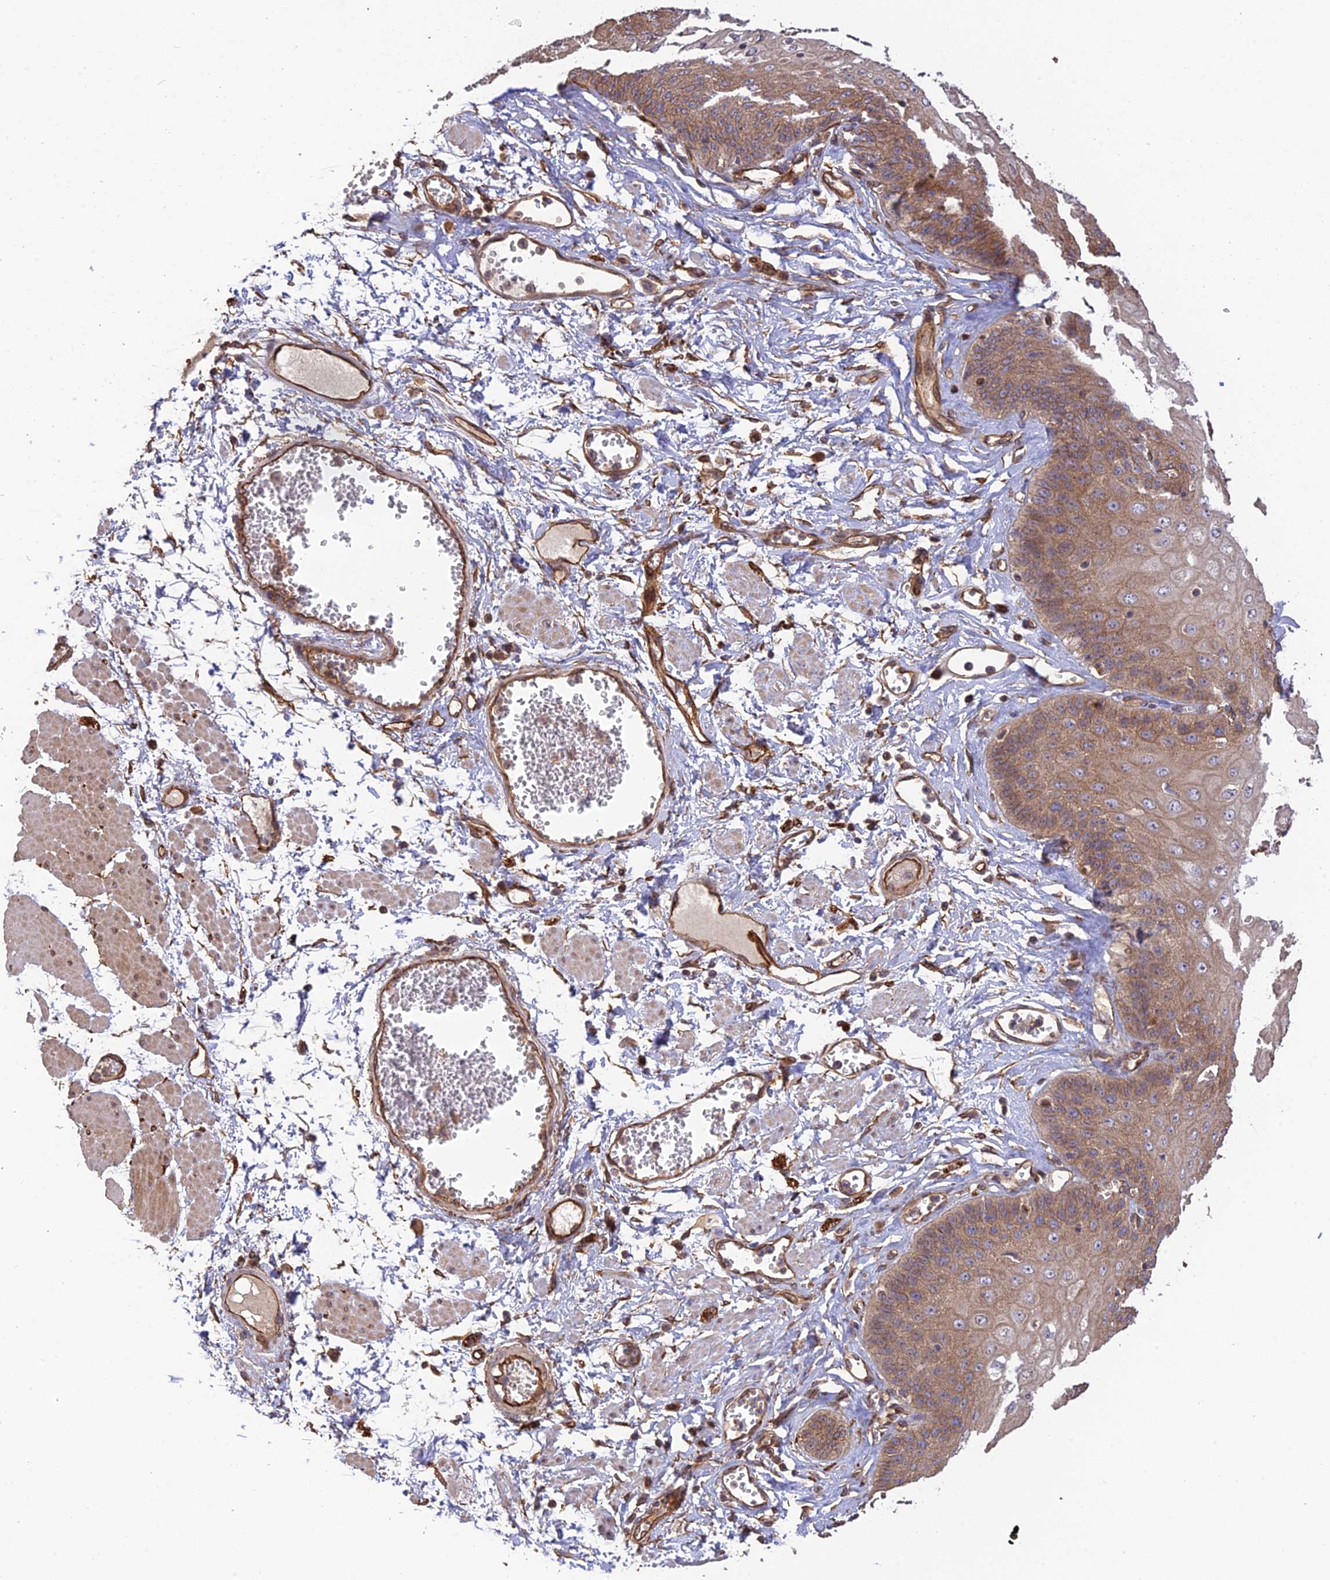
{"staining": {"intensity": "moderate", "quantity": ">75%", "location": "cytoplasmic/membranous"}, "tissue": "esophagus", "cell_type": "Squamous epithelial cells", "image_type": "normal", "snomed": [{"axis": "morphology", "description": "Normal tissue, NOS"}, {"axis": "topography", "description": "Esophagus"}], "caption": "Immunohistochemistry micrograph of normal esophagus: esophagus stained using immunohistochemistry exhibits medium levels of moderate protein expression localized specifically in the cytoplasmic/membranous of squamous epithelial cells, appearing as a cytoplasmic/membranous brown color.", "gene": "HOMER2", "patient": {"sex": "male", "age": 60}}